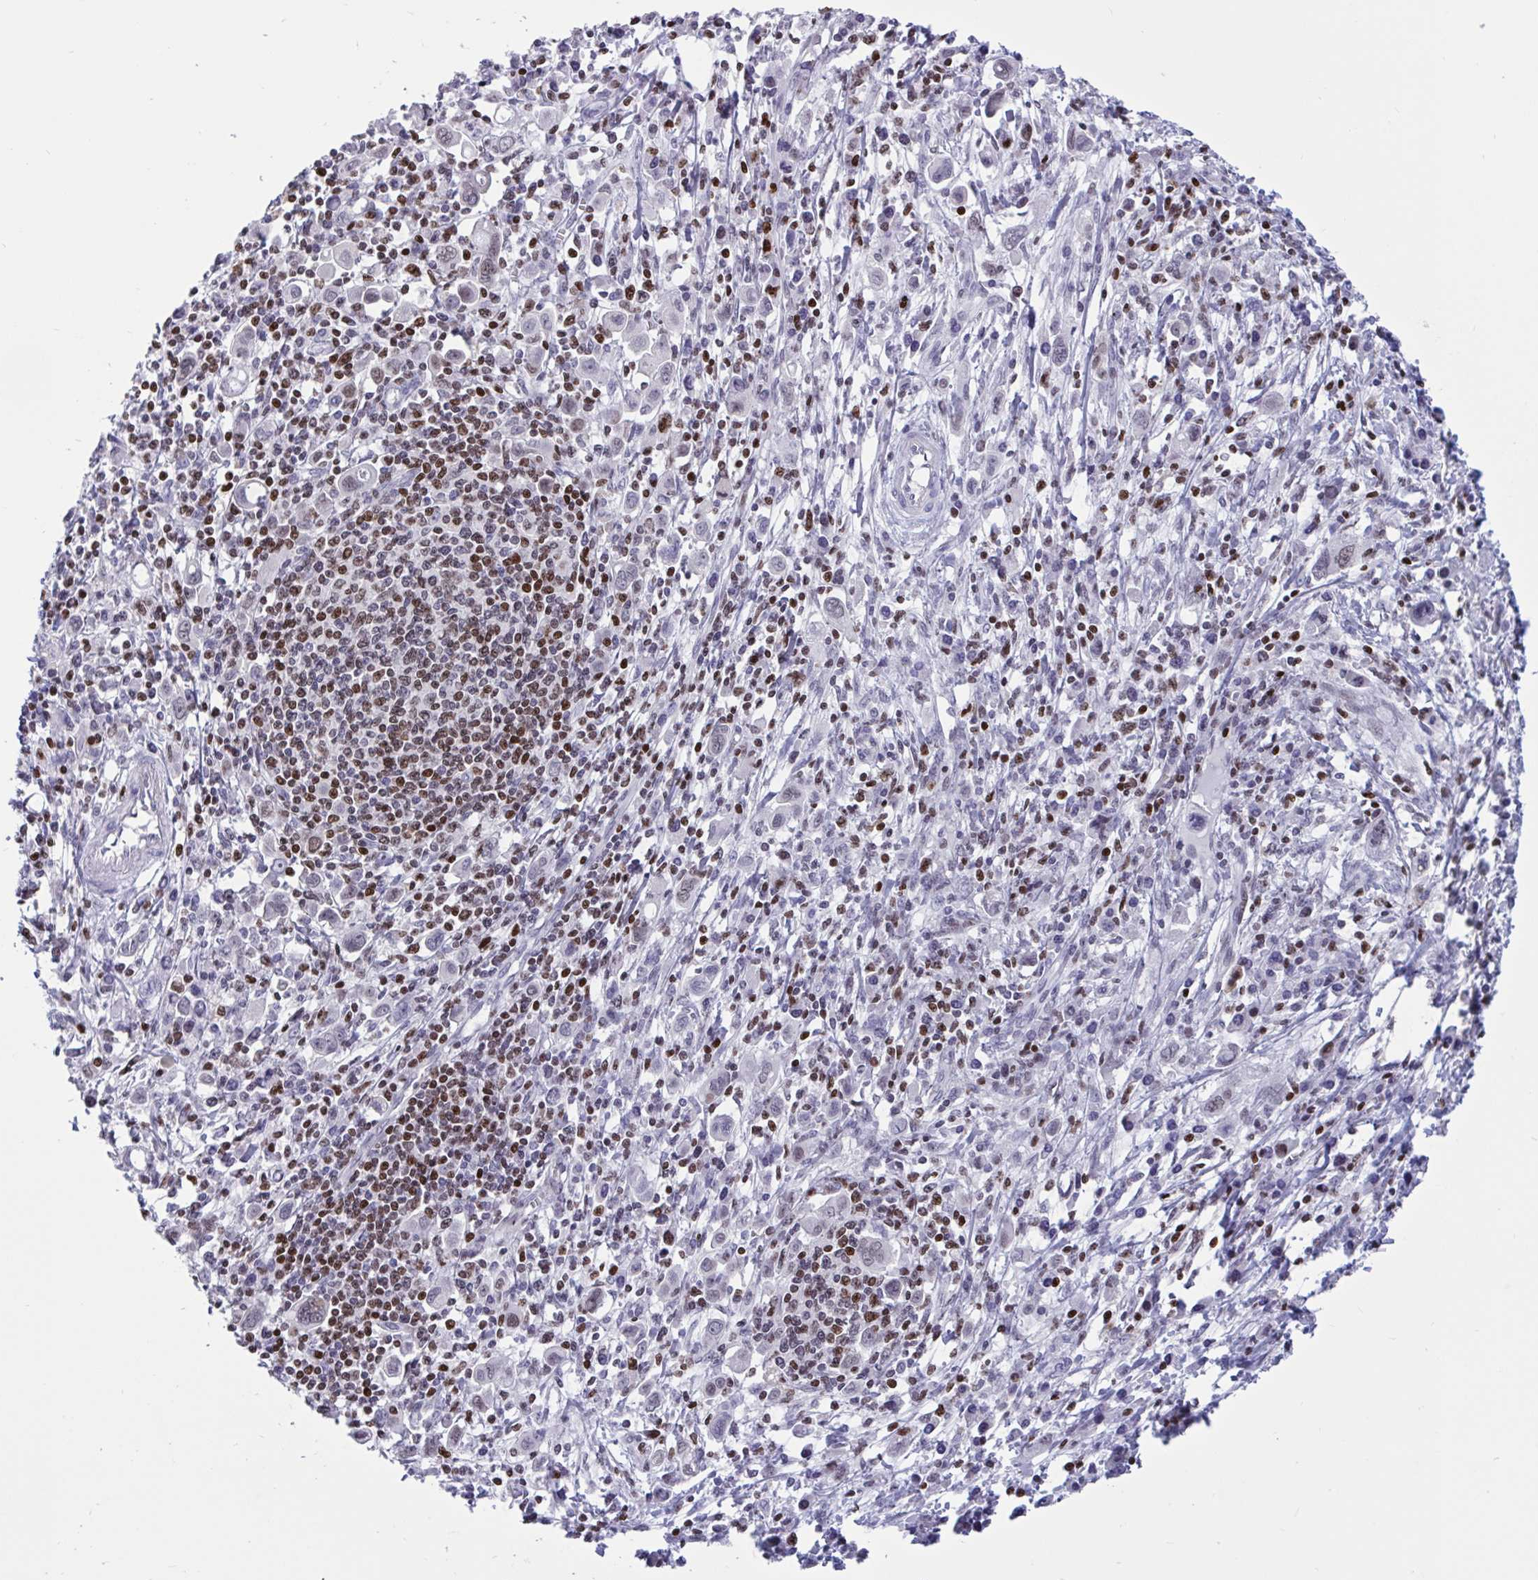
{"staining": {"intensity": "weak", "quantity": "<25%", "location": "nuclear"}, "tissue": "stomach cancer", "cell_type": "Tumor cells", "image_type": "cancer", "snomed": [{"axis": "morphology", "description": "Adenocarcinoma, NOS"}, {"axis": "topography", "description": "Stomach, upper"}], "caption": "DAB (3,3'-diaminobenzidine) immunohistochemical staining of human adenocarcinoma (stomach) demonstrates no significant expression in tumor cells.", "gene": "HMGB2", "patient": {"sex": "male", "age": 75}}